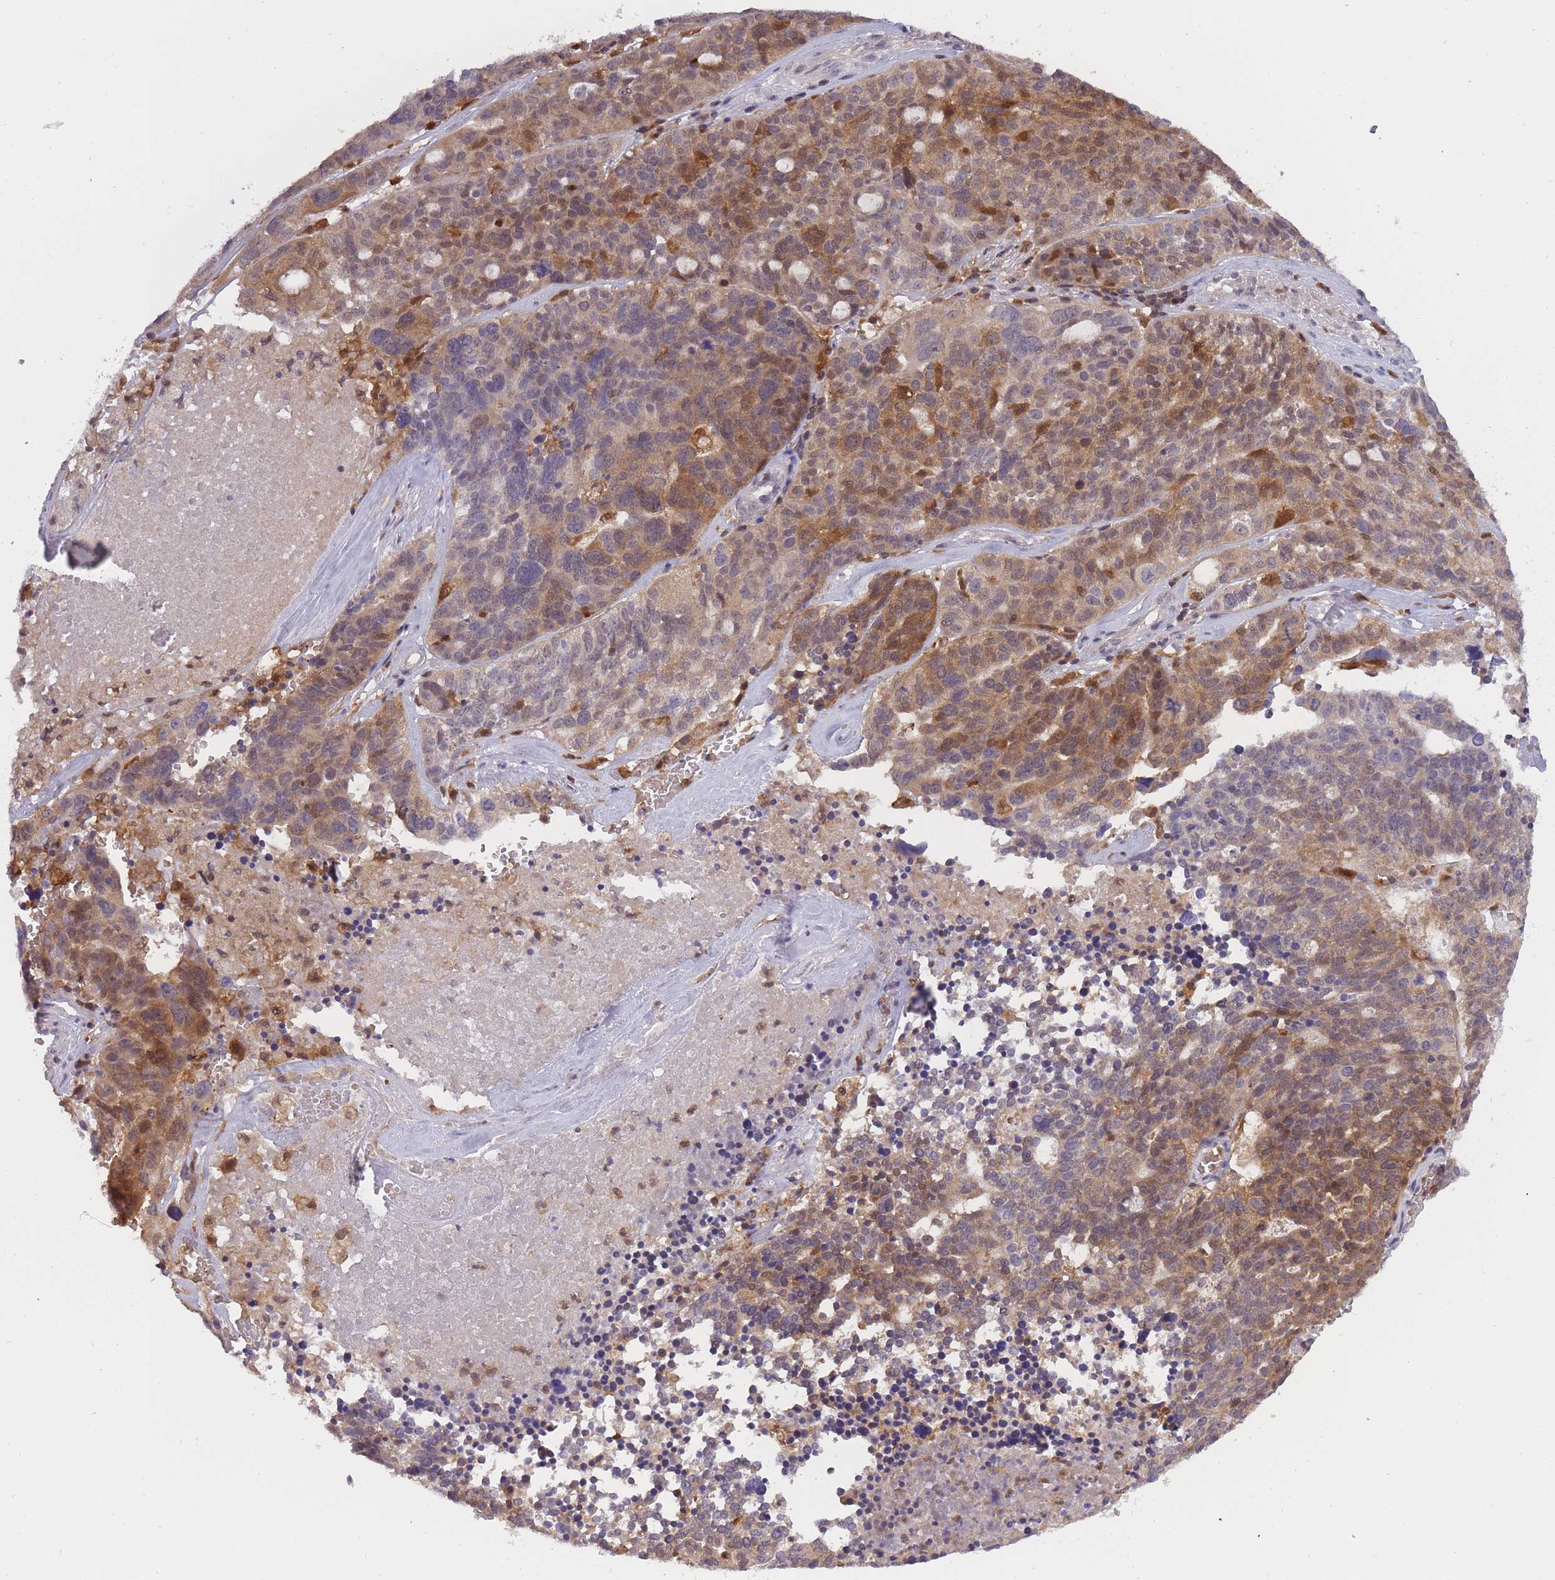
{"staining": {"intensity": "moderate", "quantity": ">75%", "location": "cytoplasmic/membranous,nuclear"}, "tissue": "ovarian cancer", "cell_type": "Tumor cells", "image_type": "cancer", "snomed": [{"axis": "morphology", "description": "Cystadenocarcinoma, serous, NOS"}, {"axis": "topography", "description": "Ovary"}], "caption": "Ovarian cancer (serous cystadenocarcinoma) stained for a protein reveals moderate cytoplasmic/membranous and nuclear positivity in tumor cells.", "gene": "CXorf38", "patient": {"sex": "female", "age": 59}}